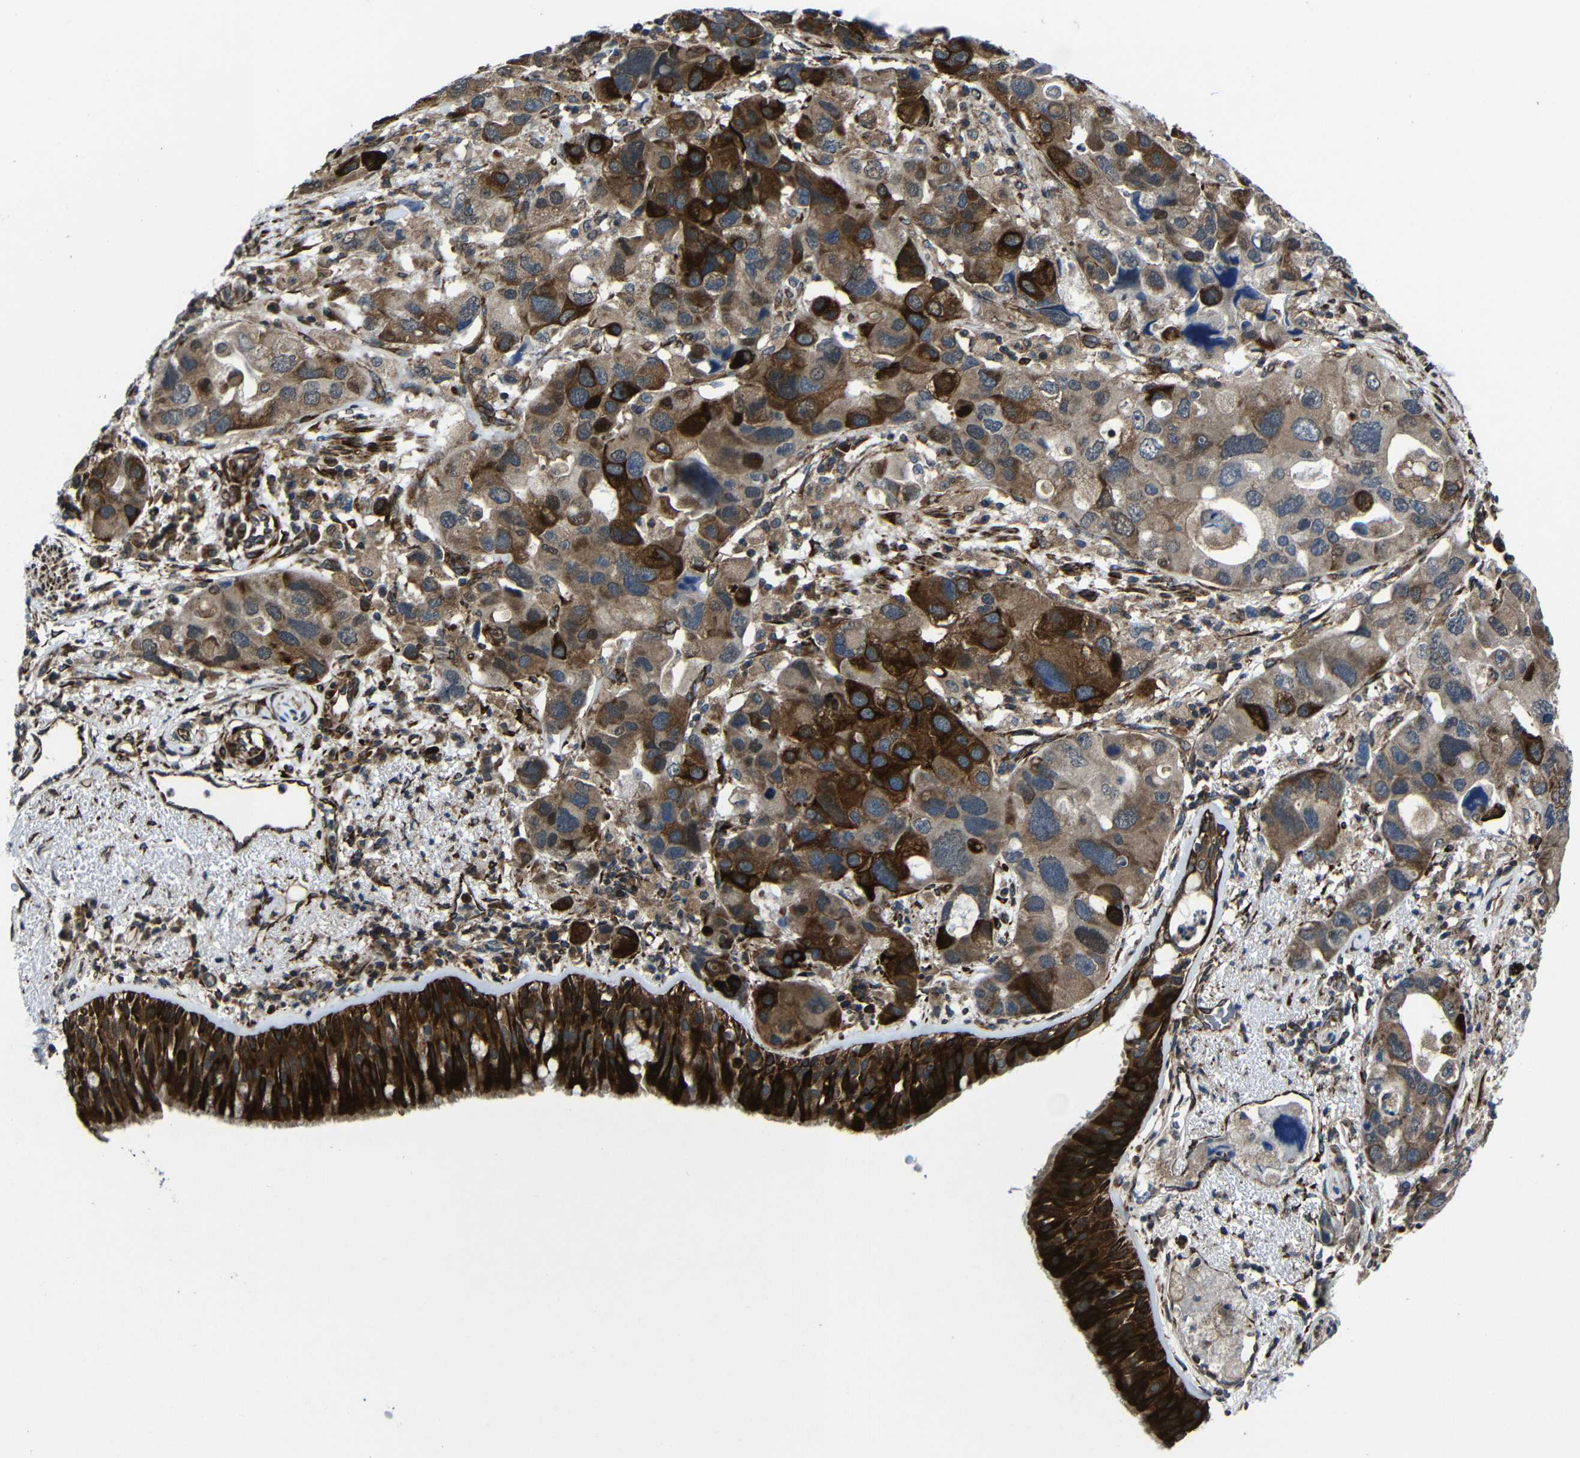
{"staining": {"intensity": "strong", "quantity": ">75%", "location": "cytoplasmic/membranous"}, "tissue": "bronchus", "cell_type": "Respiratory epithelial cells", "image_type": "normal", "snomed": [{"axis": "morphology", "description": "Normal tissue, NOS"}, {"axis": "morphology", "description": "Adenocarcinoma, NOS"}, {"axis": "morphology", "description": "Adenocarcinoma, metastatic, NOS"}, {"axis": "topography", "description": "Lymph node"}, {"axis": "topography", "description": "Bronchus"}, {"axis": "topography", "description": "Lung"}], "caption": "The histopathology image displays a brown stain indicating the presence of a protein in the cytoplasmic/membranous of respiratory epithelial cells in bronchus. The protein of interest is shown in brown color, while the nuclei are stained blue.", "gene": "KIAA0513", "patient": {"sex": "female", "age": 54}}